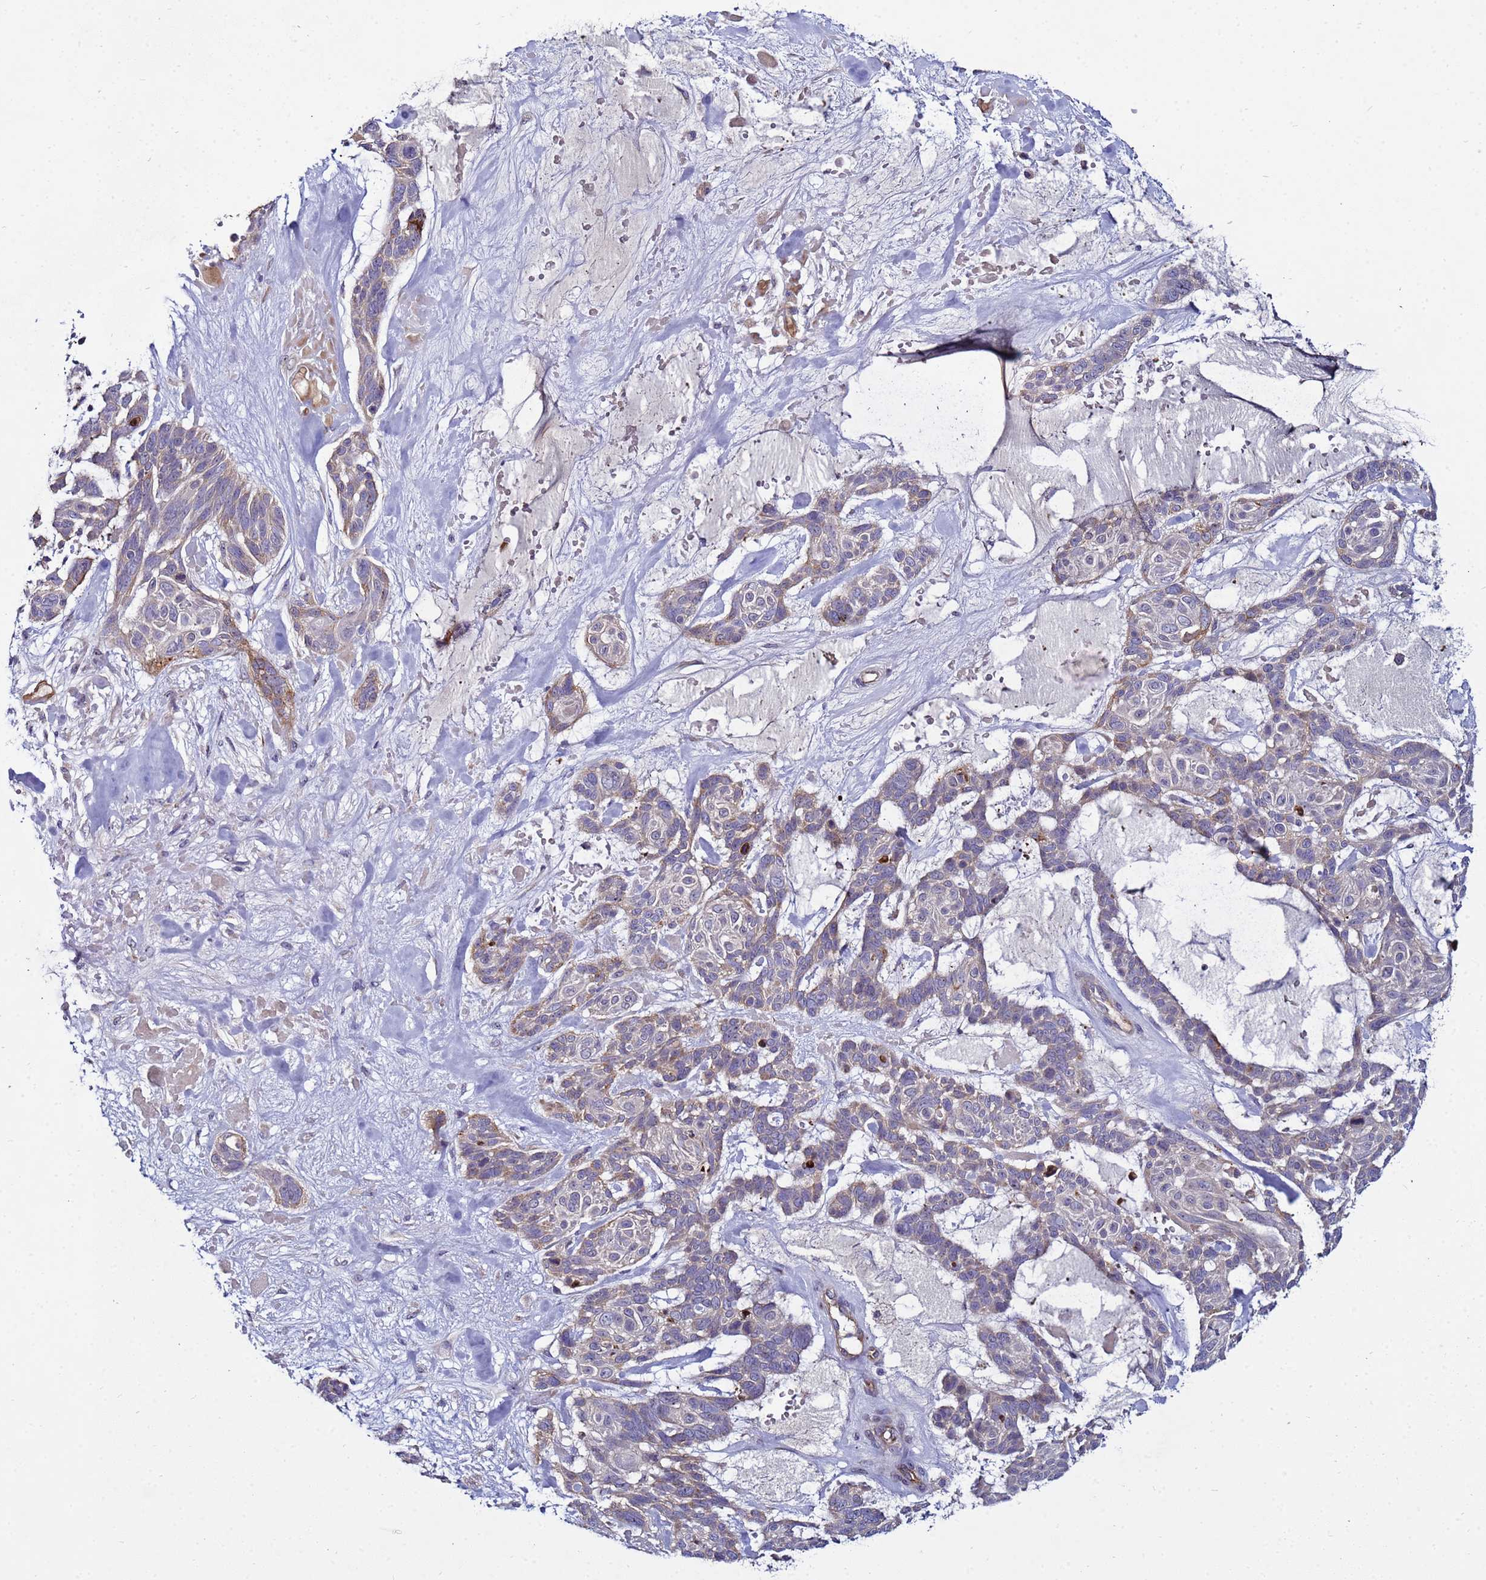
{"staining": {"intensity": "weak", "quantity": "25%-75%", "location": "cytoplasmic/membranous"}, "tissue": "skin cancer", "cell_type": "Tumor cells", "image_type": "cancer", "snomed": [{"axis": "morphology", "description": "Basal cell carcinoma"}, {"axis": "topography", "description": "Skin"}], "caption": "Basal cell carcinoma (skin) stained for a protein shows weak cytoplasmic/membranous positivity in tumor cells. (DAB = brown stain, brightfield microscopy at high magnification).", "gene": "NOL8", "patient": {"sex": "male", "age": 88}}